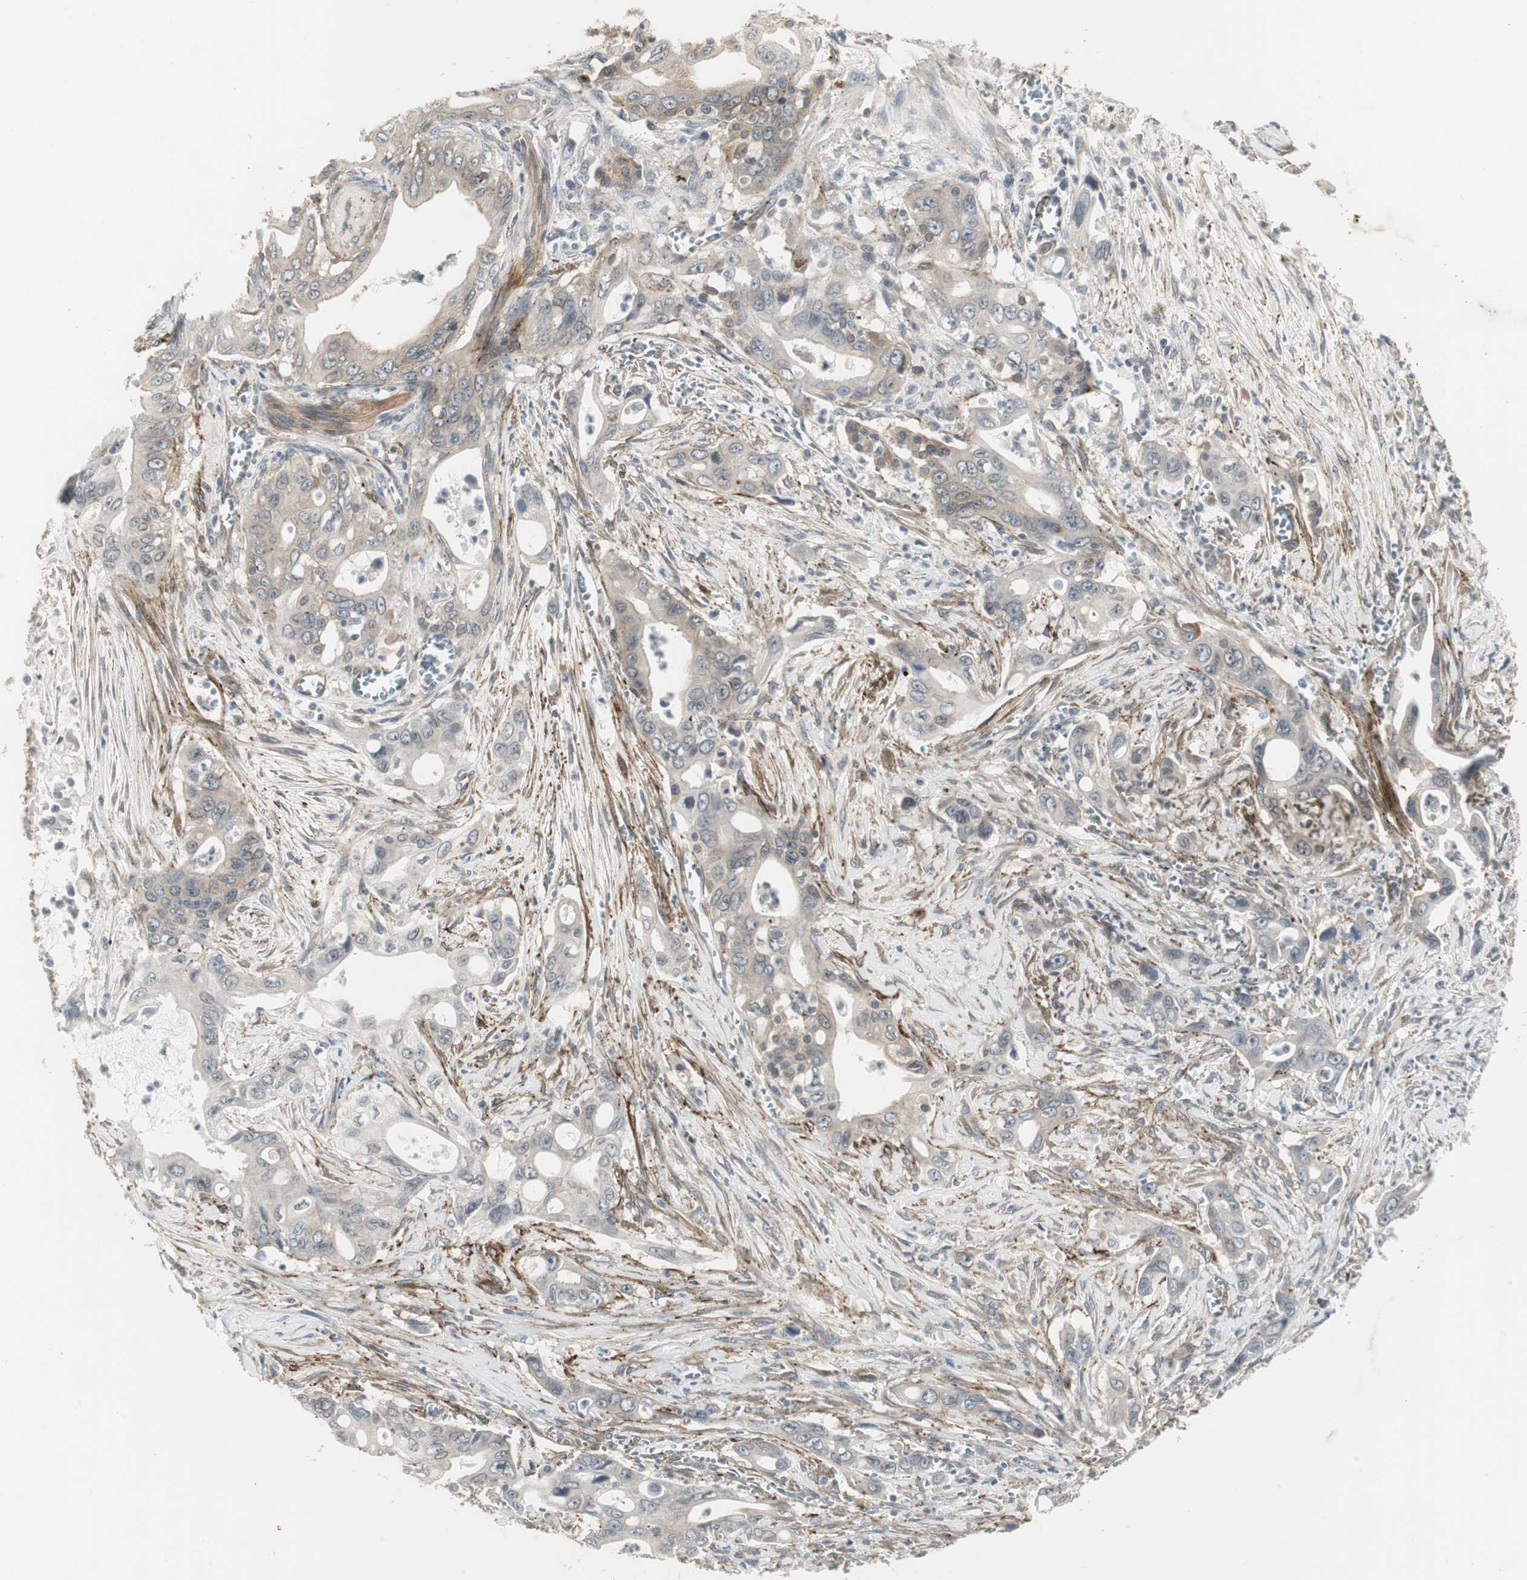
{"staining": {"intensity": "weak", "quantity": "25%-75%", "location": "cytoplasmic/membranous"}, "tissue": "pancreatic cancer", "cell_type": "Tumor cells", "image_type": "cancer", "snomed": [{"axis": "morphology", "description": "Adenocarcinoma, NOS"}, {"axis": "topography", "description": "Pancreas"}], "caption": "DAB (3,3'-diaminobenzidine) immunohistochemical staining of pancreatic adenocarcinoma shows weak cytoplasmic/membranous protein staining in approximately 25%-75% of tumor cells. (Brightfield microscopy of DAB IHC at high magnification).", "gene": "SCYL3", "patient": {"sex": "male", "age": 59}}